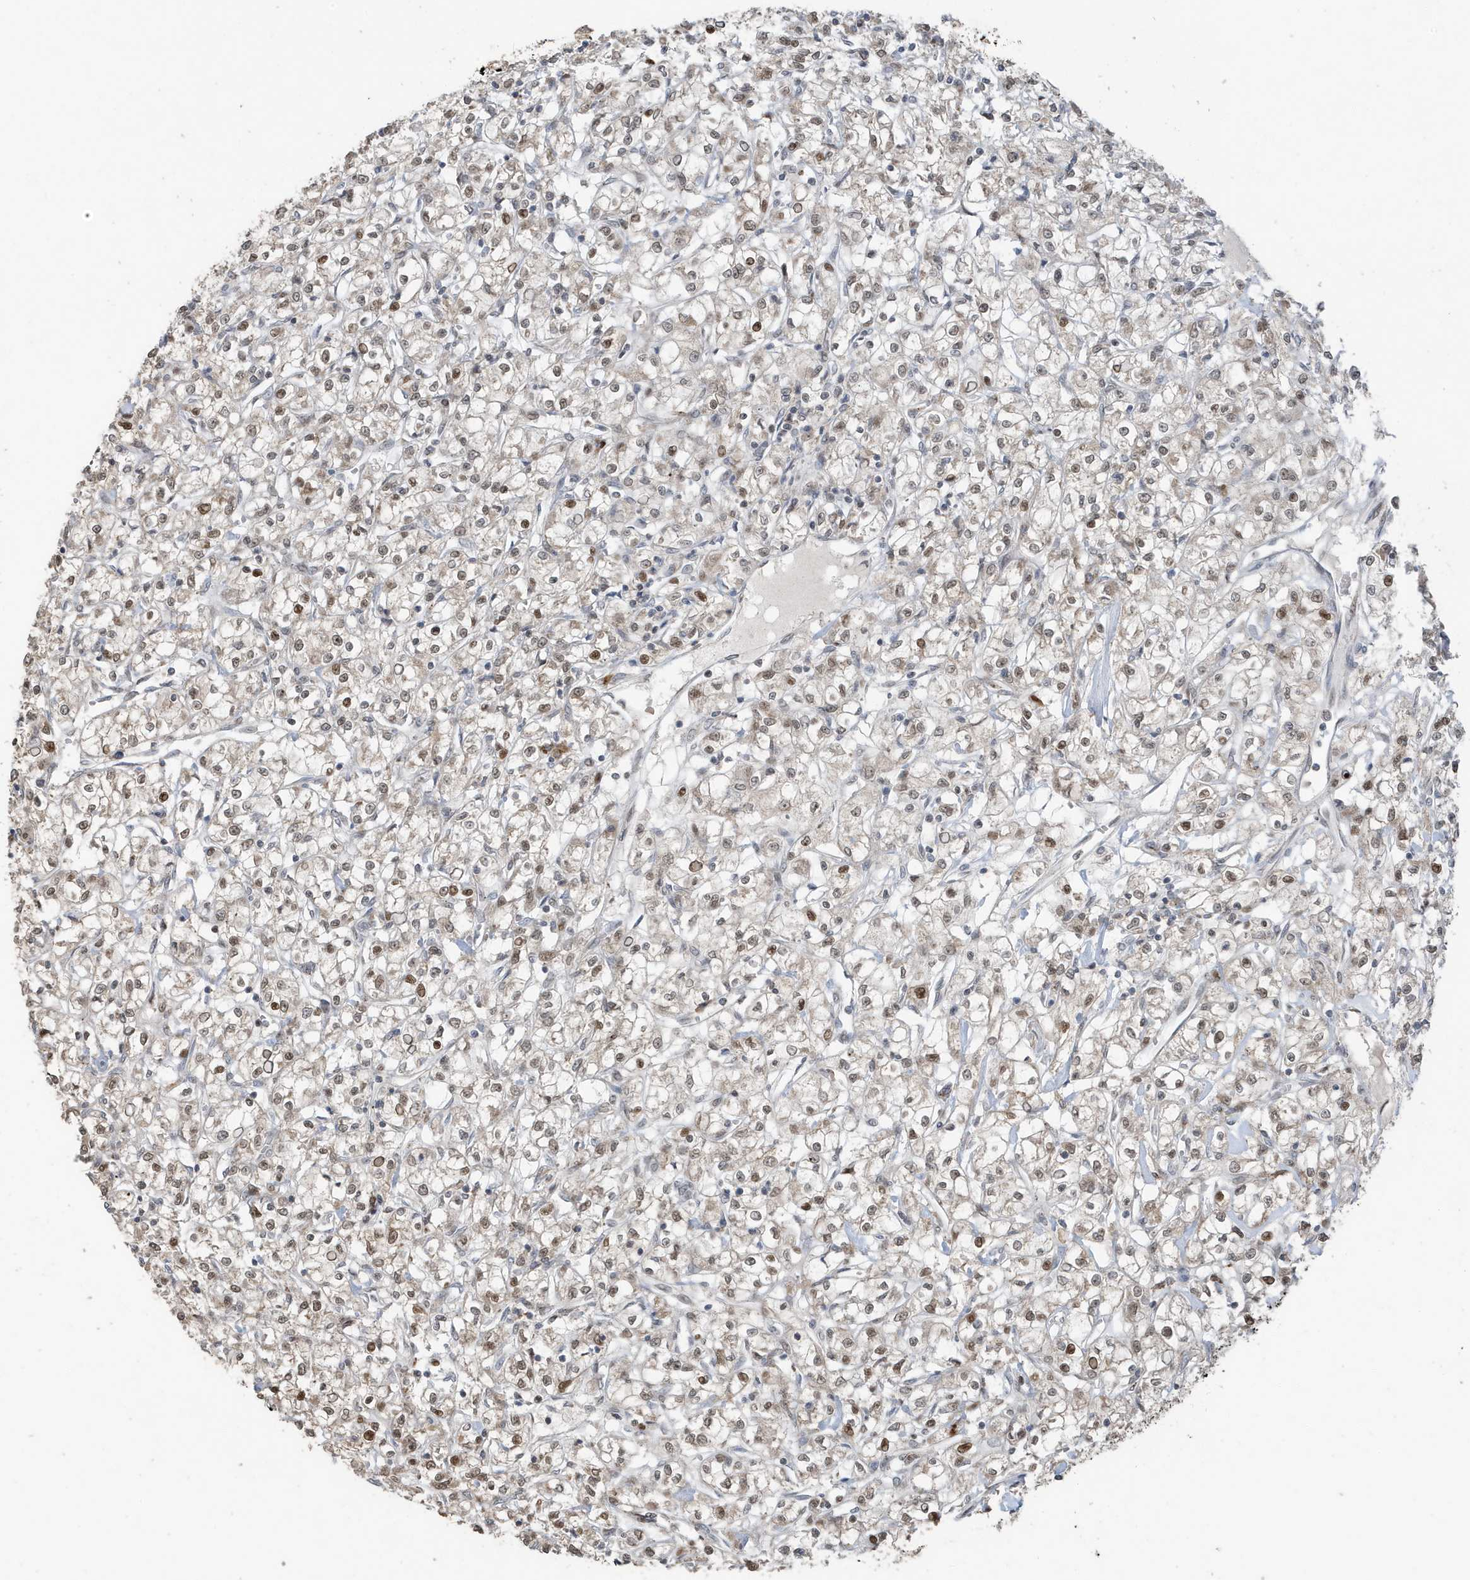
{"staining": {"intensity": "weak", "quantity": "25%-75%", "location": "nuclear"}, "tissue": "renal cancer", "cell_type": "Tumor cells", "image_type": "cancer", "snomed": [{"axis": "morphology", "description": "Adenocarcinoma, NOS"}, {"axis": "topography", "description": "Kidney"}], "caption": "Renal cancer (adenocarcinoma) stained with a protein marker reveals weak staining in tumor cells.", "gene": "RER1", "patient": {"sex": "female", "age": 59}}